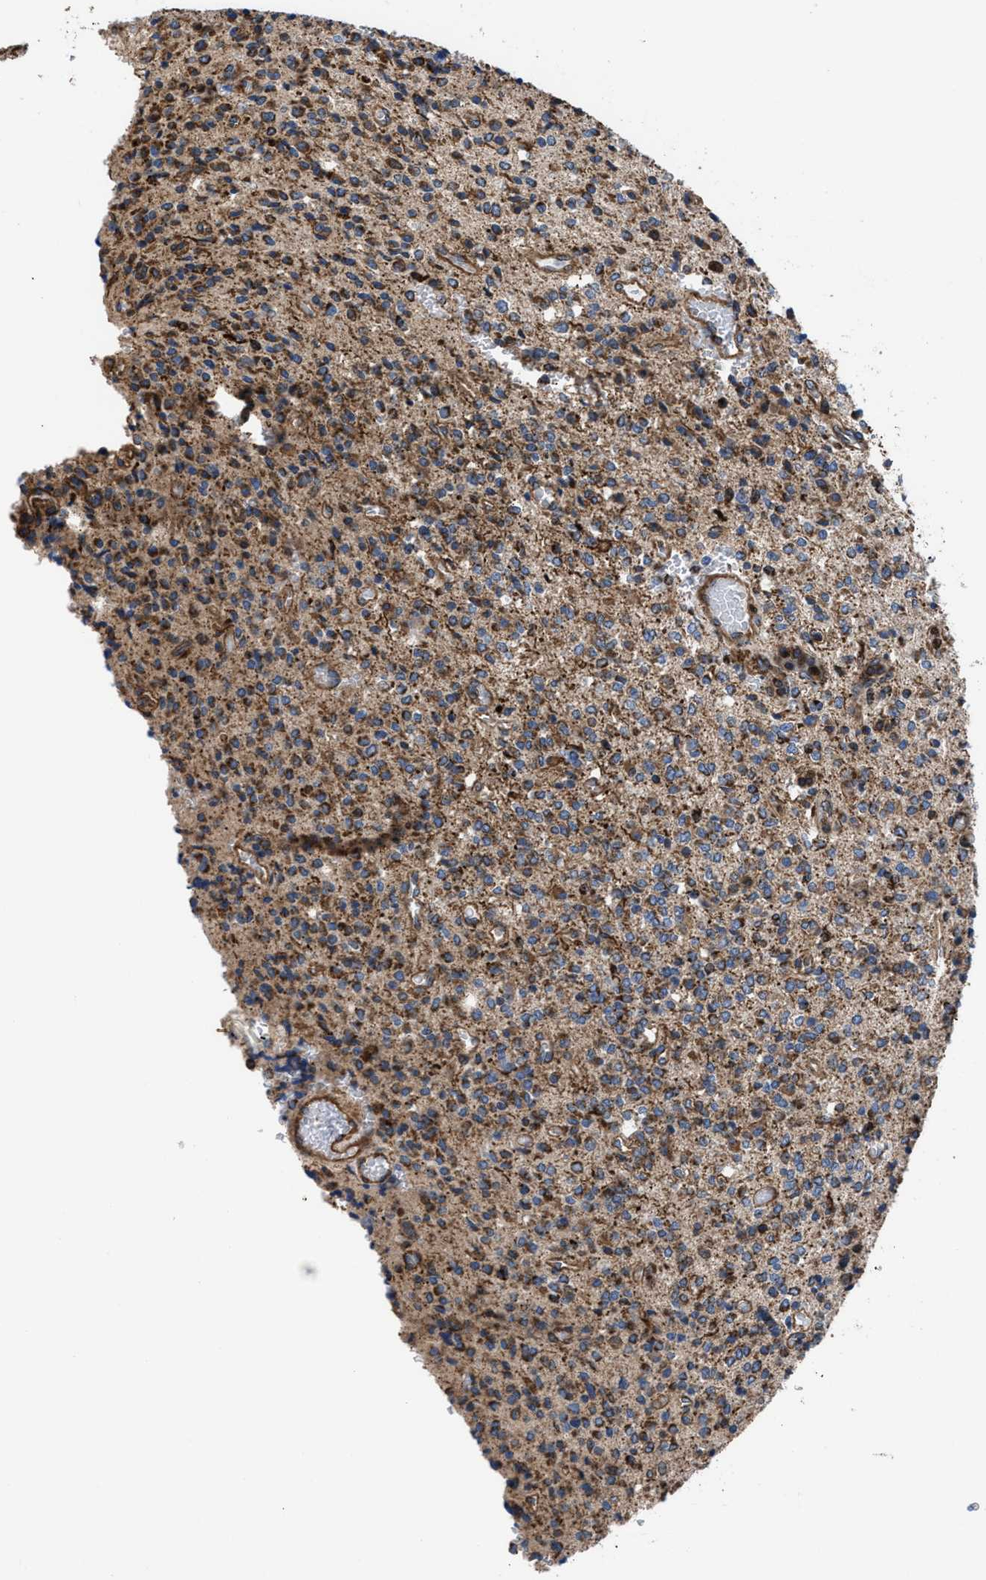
{"staining": {"intensity": "moderate", "quantity": "25%-75%", "location": "cytoplasmic/membranous"}, "tissue": "glioma", "cell_type": "Tumor cells", "image_type": "cancer", "snomed": [{"axis": "morphology", "description": "Glioma, malignant, High grade"}, {"axis": "topography", "description": "Brain"}], "caption": "A brown stain shows moderate cytoplasmic/membranous expression of a protein in glioma tumor cells. The protein is shown in brown color, while the nuclei are stained blue.", "gene": "PRR15L", "patient": {"sex": "male", "age": 34}}